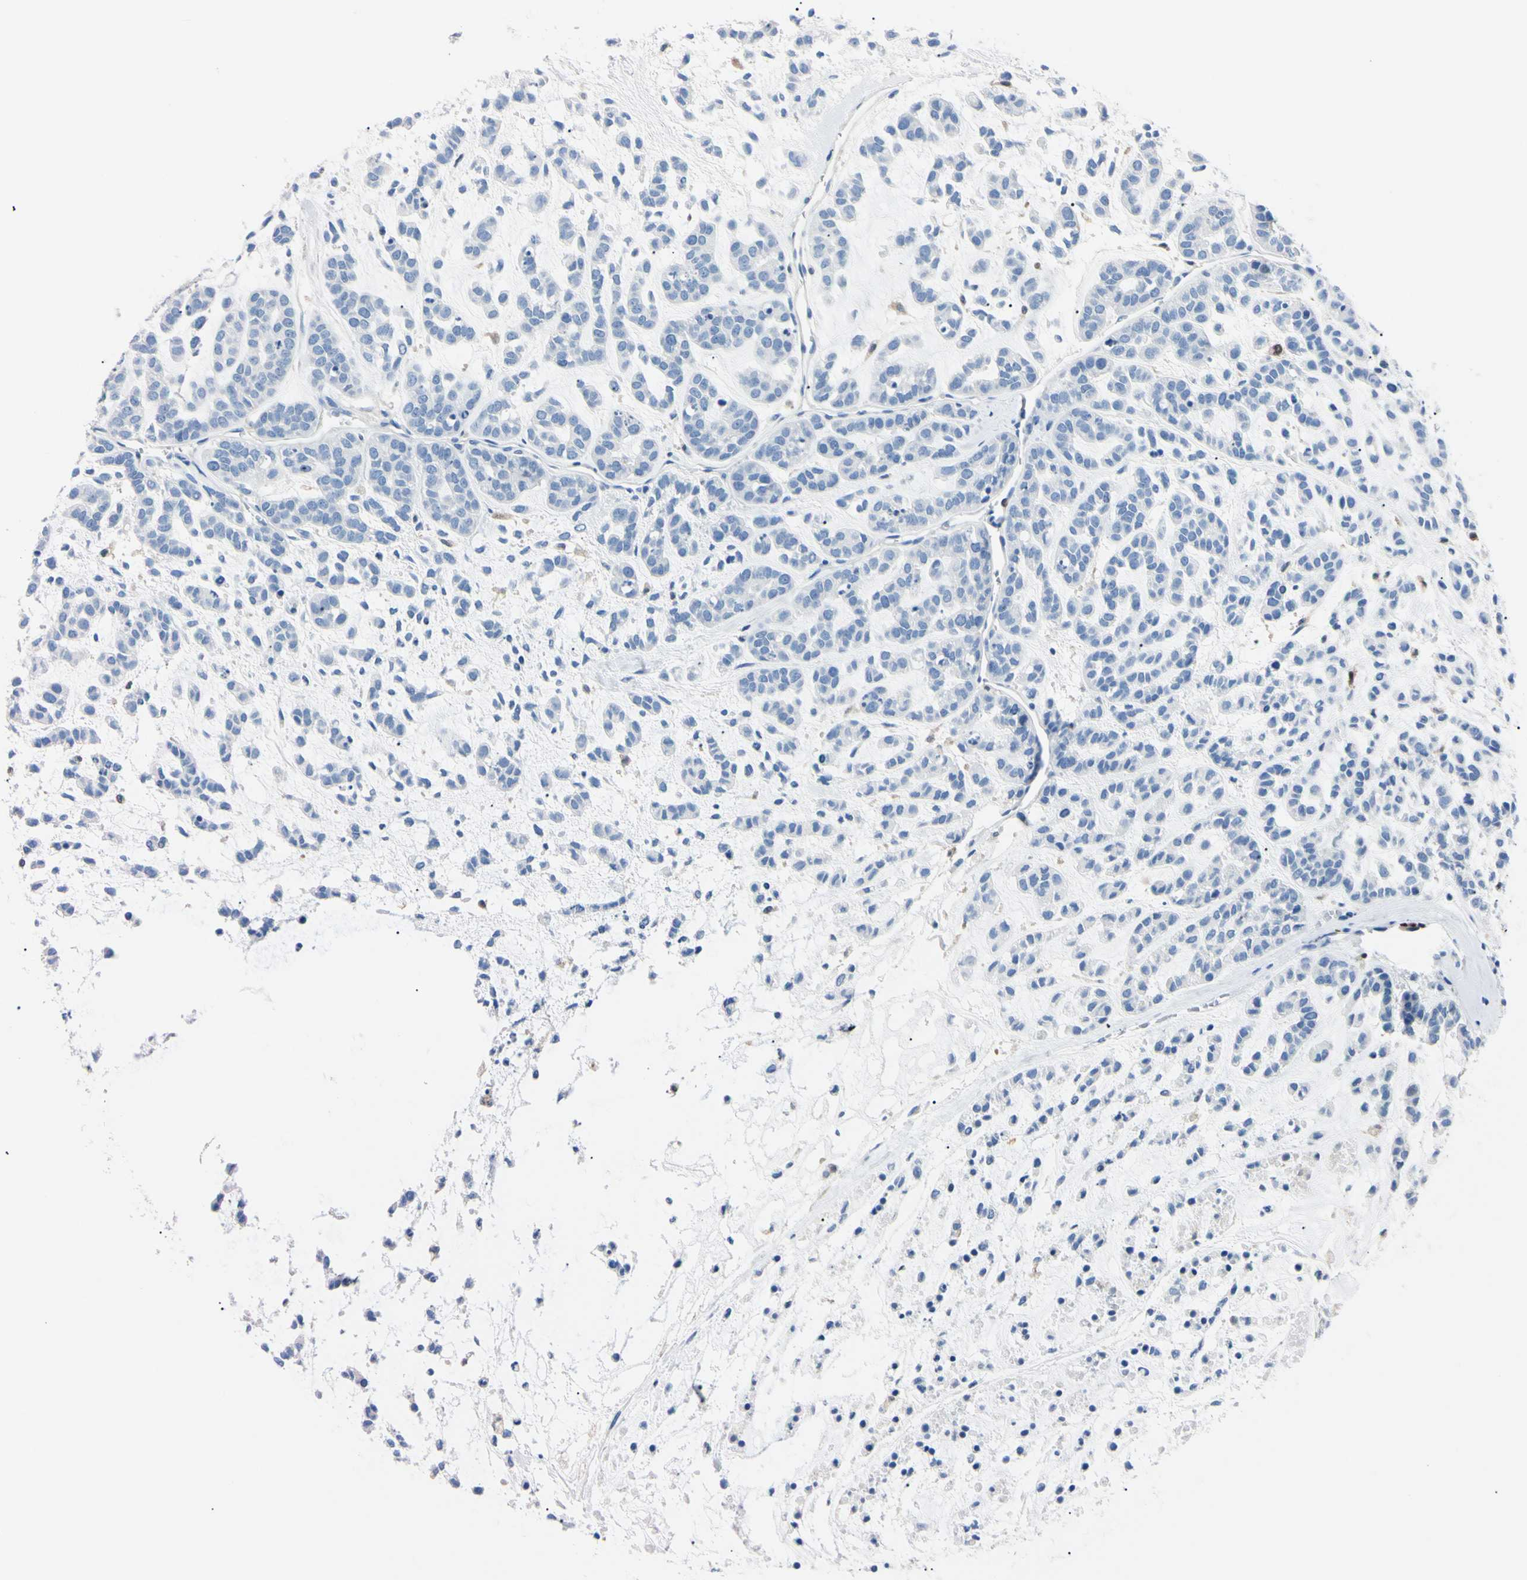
{"staining": {"intensity": "negative", "quantity": "none", "location": "none"}, "tissue": "head and neck cancer", "cell_type": "Tumor cells", "image_type": "cancer", "snomed": [{"axis": "morphology", "description": "Adenocarcinoma, NOS"}, {"axis": "morphology", "description": "Adenoma, NOS"}, {"axis": "topography", "description": "Head-Neck"}], "caption": "Immunohistochemistry (IHC) of head and neck cancer reveals no expression in tumor cells. (Brightfield microscopy of DAB immunohistochemistry at high magnification).", "gene": "NCF4", "patient": {"sex": "female", "age": 55}}